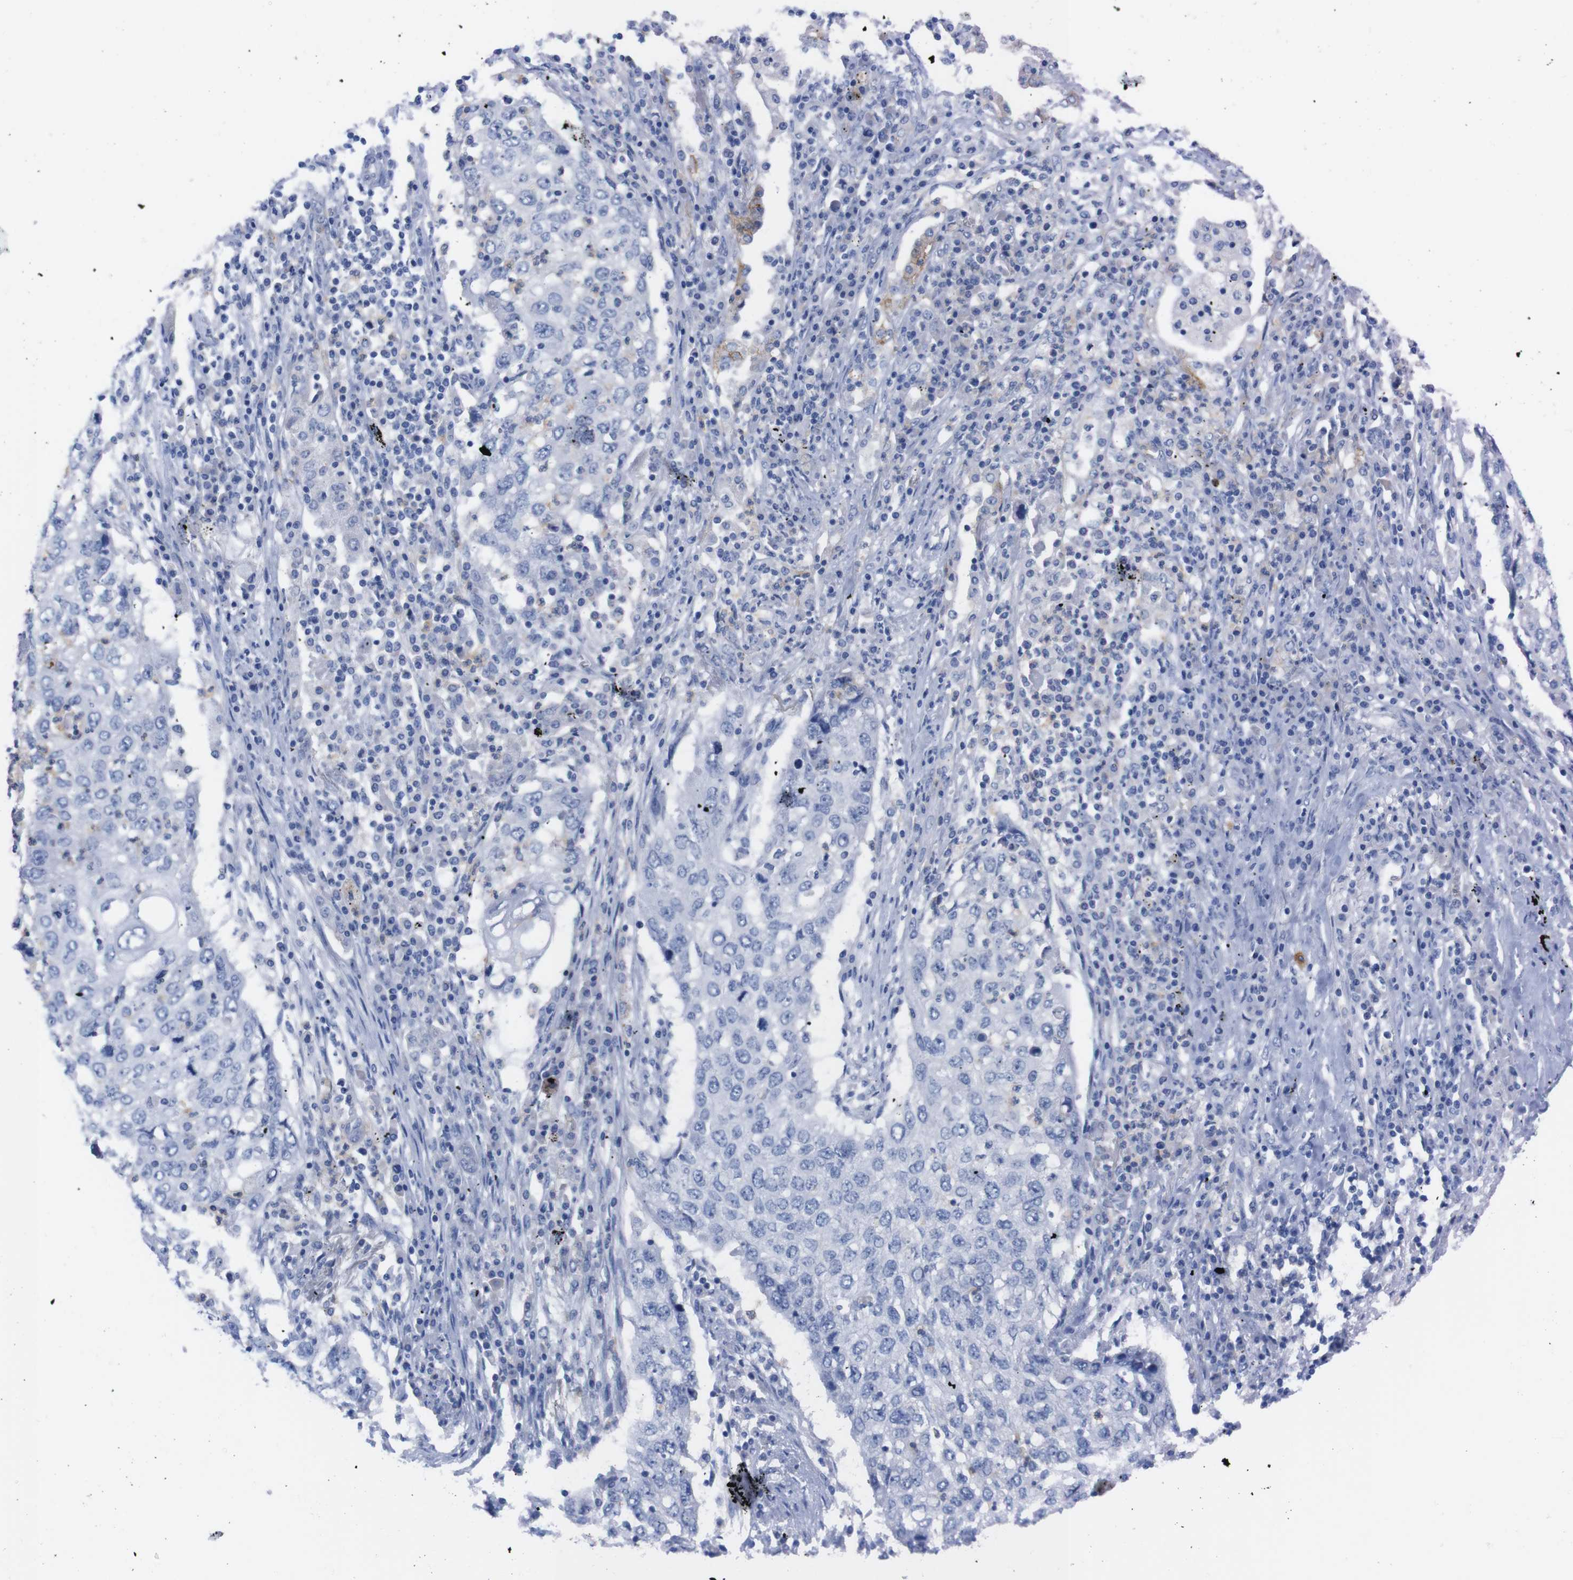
{"staining": {"intensity": "negative", "quantity": "none", "location": "none"}, "tissue": "lung cancer", "cell_type": "Tumor cells", "image_type": "cancer", "snomed": [{"axis": "morphology", "description": "Squamous cell carcinoma, NOS"}, {"axis": "topography", "description": "Lung"}], "caption": "A photomicrograph of lung cancer stained for a protein demonstrates no brown staining in tumor cells. The staining is performed using DAB (3,3'-diaminobenzidine) brown chromogen with nuclei counter-stained in using hematoxylin.", "gene": "TMEM243", "patient": {"sex": "female", "age": 63}}